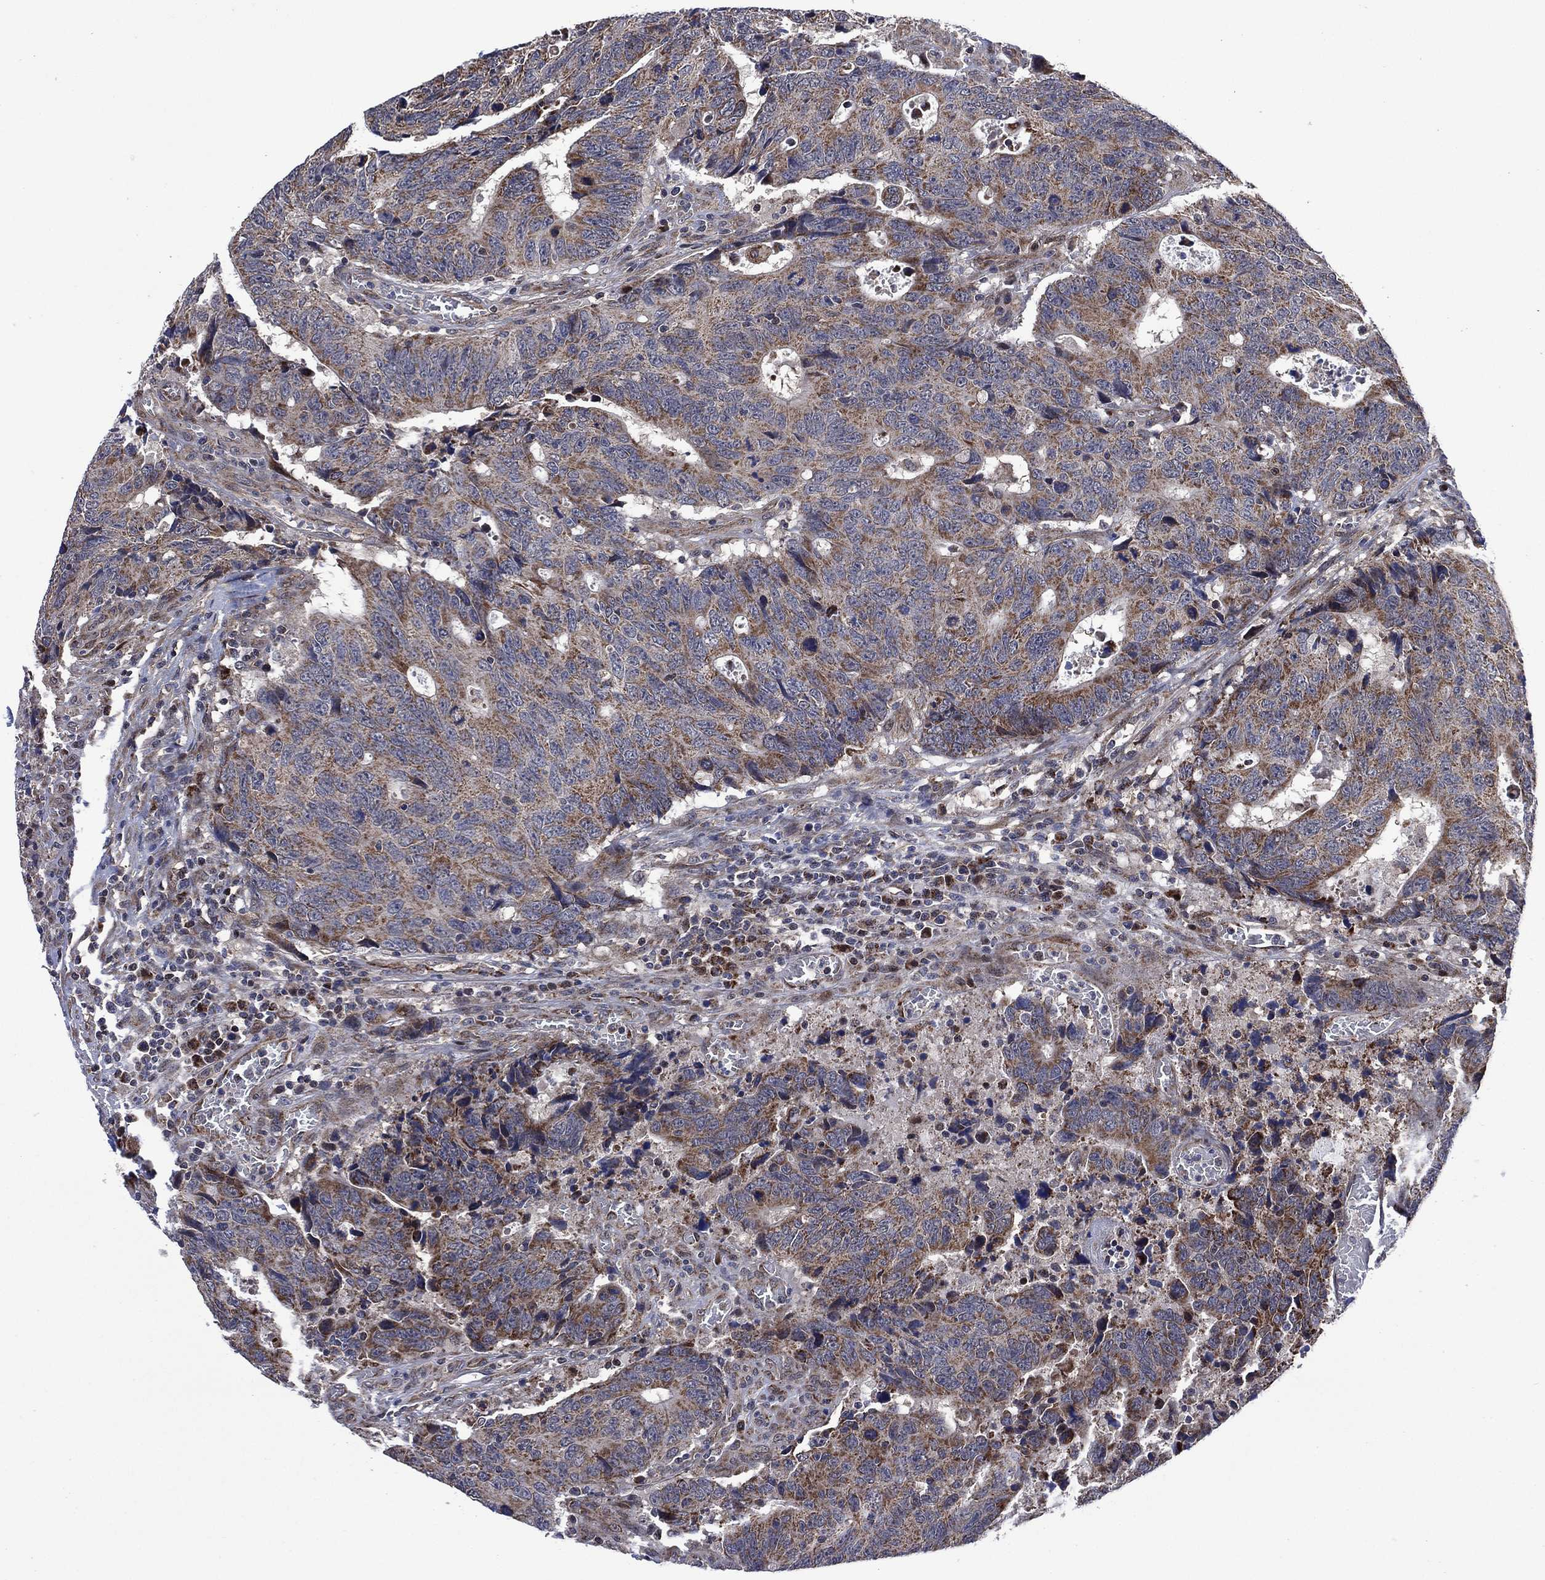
{"staining": {"intensity": "weak", "quantity": ">75%", "location": "cytoplasmic/membranous"}, "tissue": "colorectal cancer", "cell_type": "Tumor cells", "image_type": "cancer", "snomed": [{"axis": "morphology", "description": "Adenocarcinoma, NOS"}, {"axis": "topography", "description": "Colon"}], "caption": "Brown immunohistochemical staining in adenocarcinoma (colorectal) exhibits weak cytoplasmic/membranous positivity in about >75% of tumor cells.", "gene": "HTD2", "patient": {"sex": "female", "age": 77}}